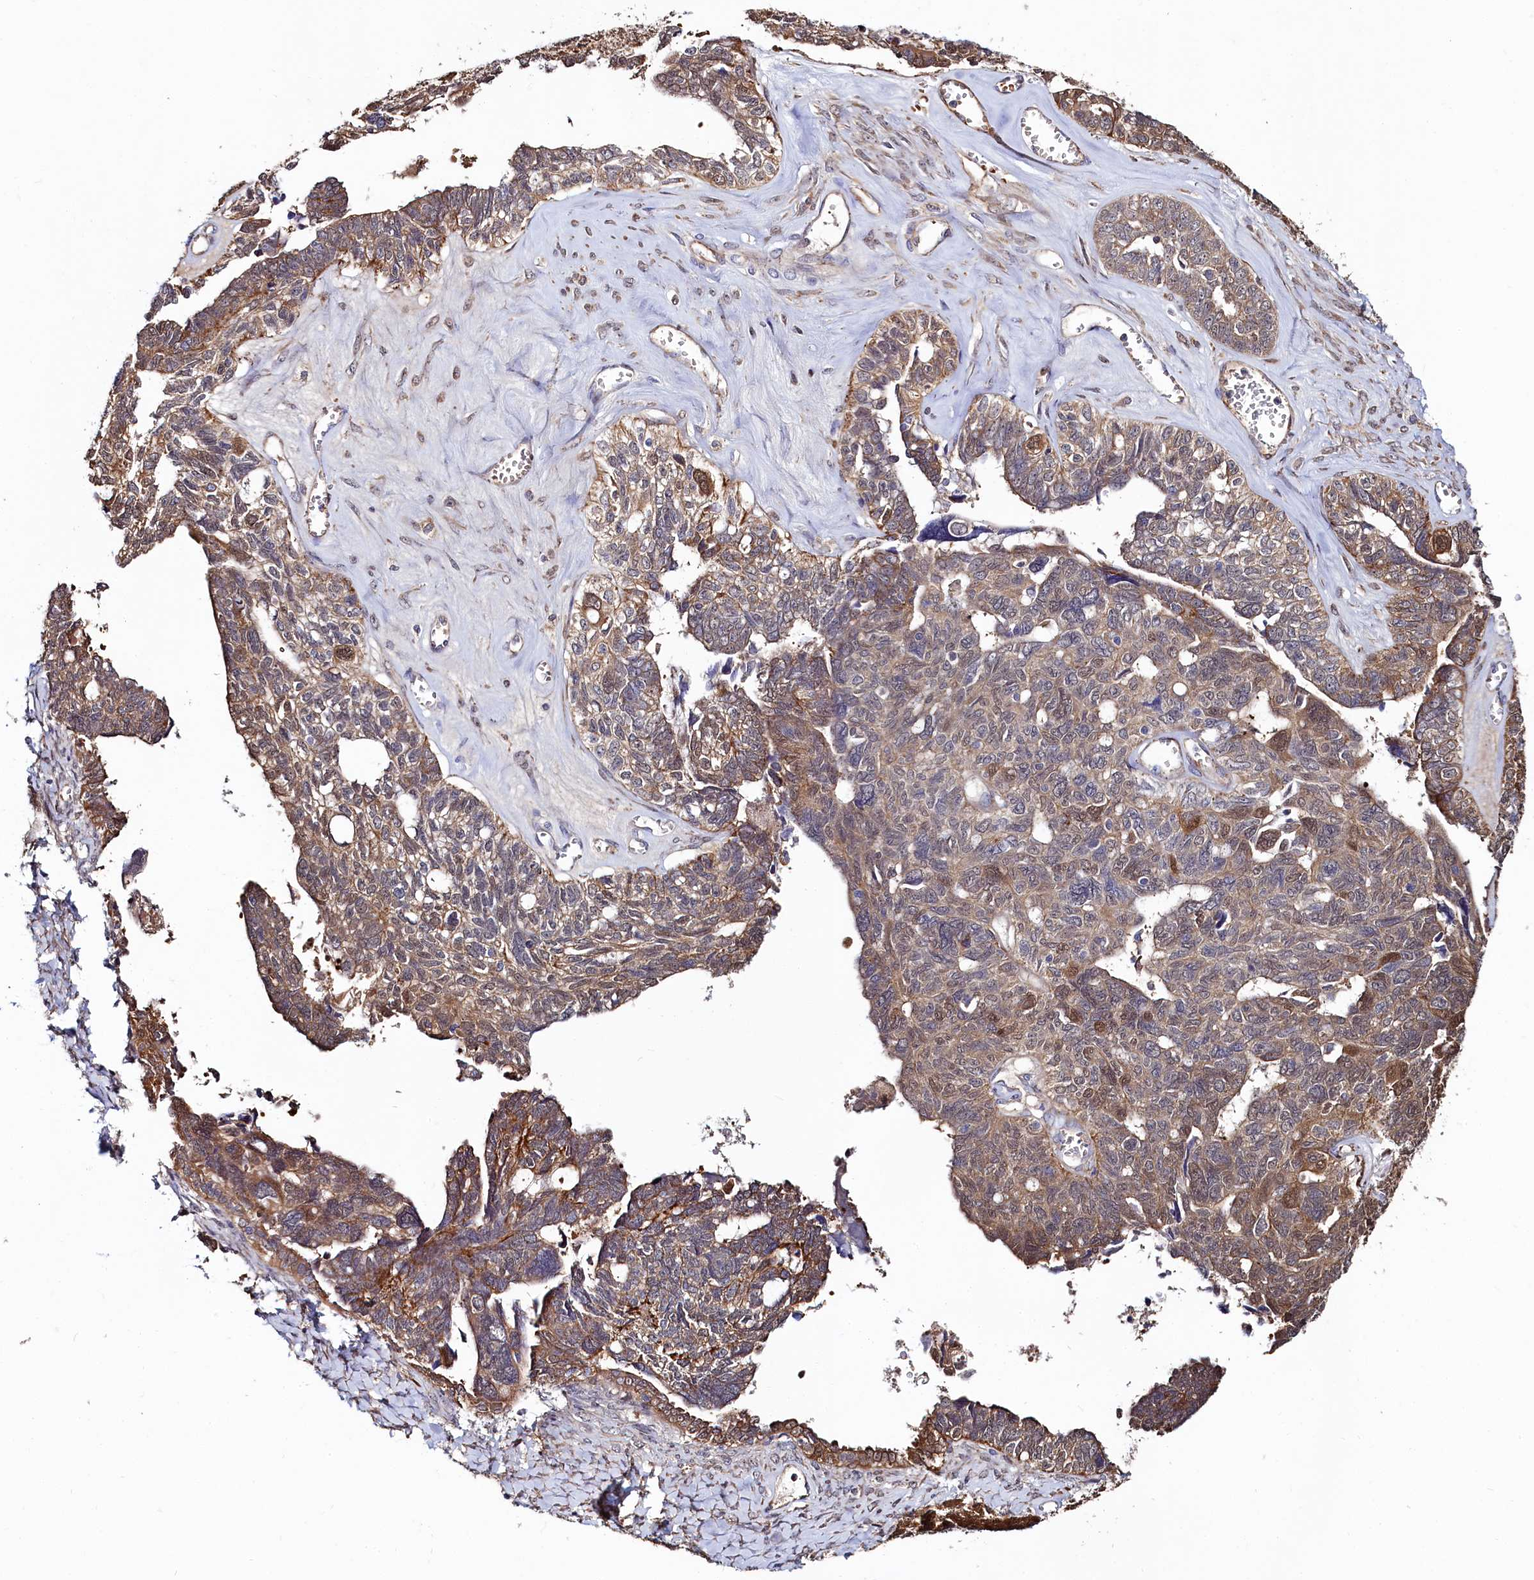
{"staining": {"intensity": "moderate", "quantity": "25%-75%", "location": "cytoplasmic/membranous,nuclear"}, "tissue": "ovarian cancer", "cell_type": "Tumor cells", "image_type": "cancer", "snomed": [{"axis": "morphology", "description": "Cystadenocarcinoma, serous, NOS"}, {"axis": "topography", "description": "Ovary"}], "caption": "Ovarian cancer (serous cystadenocarcinoma) stained with a brown dye demonstrates moderate cytoplasmic/membranous and nuclear positive positivity in approximately 25%-75% of tumor cells.", "gene": "ASTE1", "patient": {"sex": "female", "age": 79}}